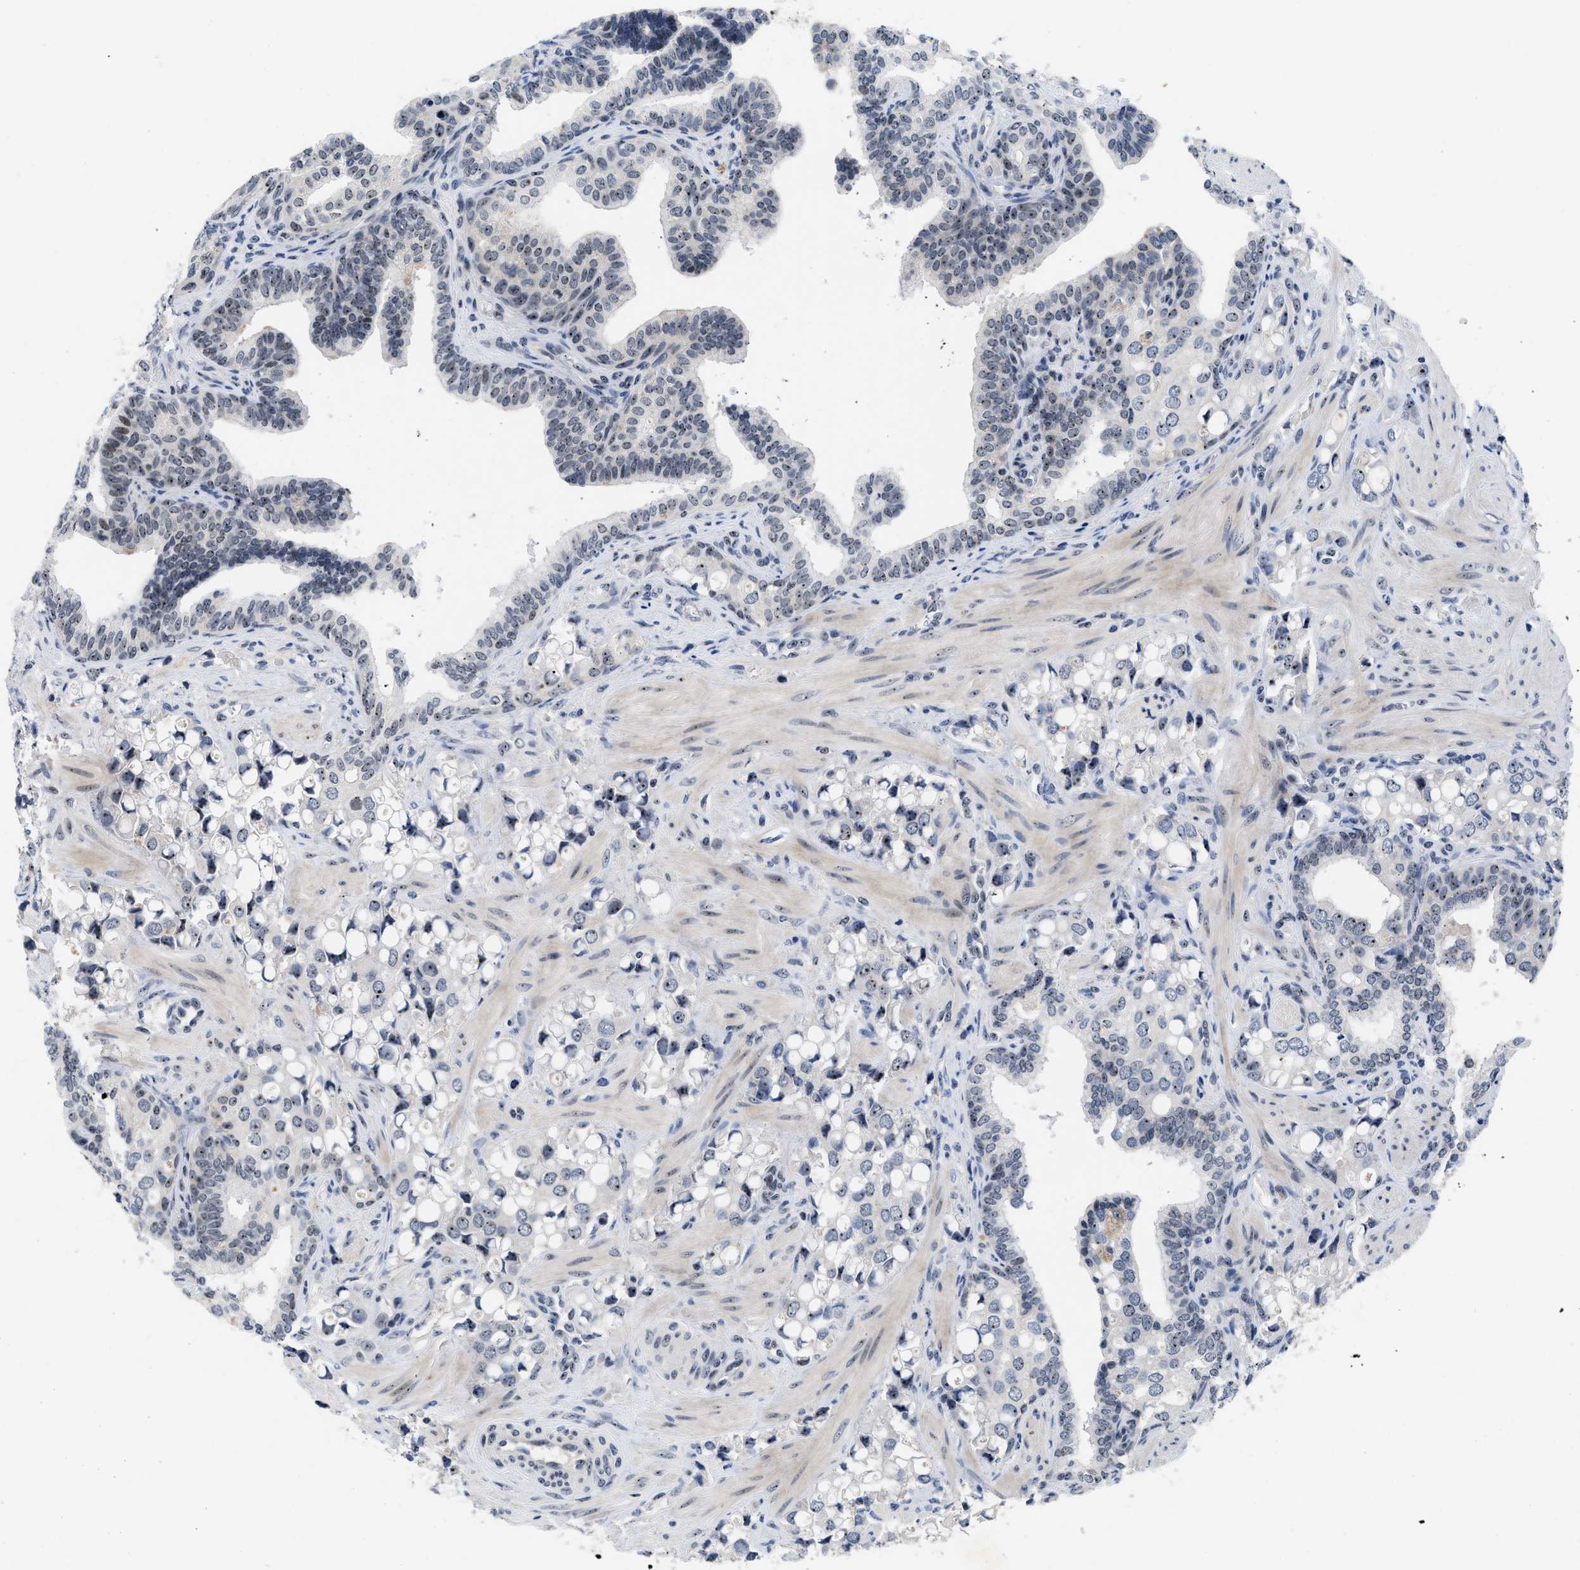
{"staining": {"intensity": "moderate", "quantity": "25%-75%", "location": "nuclear"}, "tissue": "prostate cancer", "cell_type": "Tumor cells", "image_type": "cancer", "snomed": [{"axis": "morphology", "description": "Adenocarcinoma, High grade"}, {"axis": "topography", "description": "Prostate"}], "caption": "Prostate cancer (high-grade adenocarcinoma) tissue shows moderate nuclear staining in about 25%-75% of tumor cells, visualized by immunohistochemistry. (IHC, brightfield microscopy, high magnification).", "gene": "NOP58", "patient": {"sex": "male", "age": 52}}